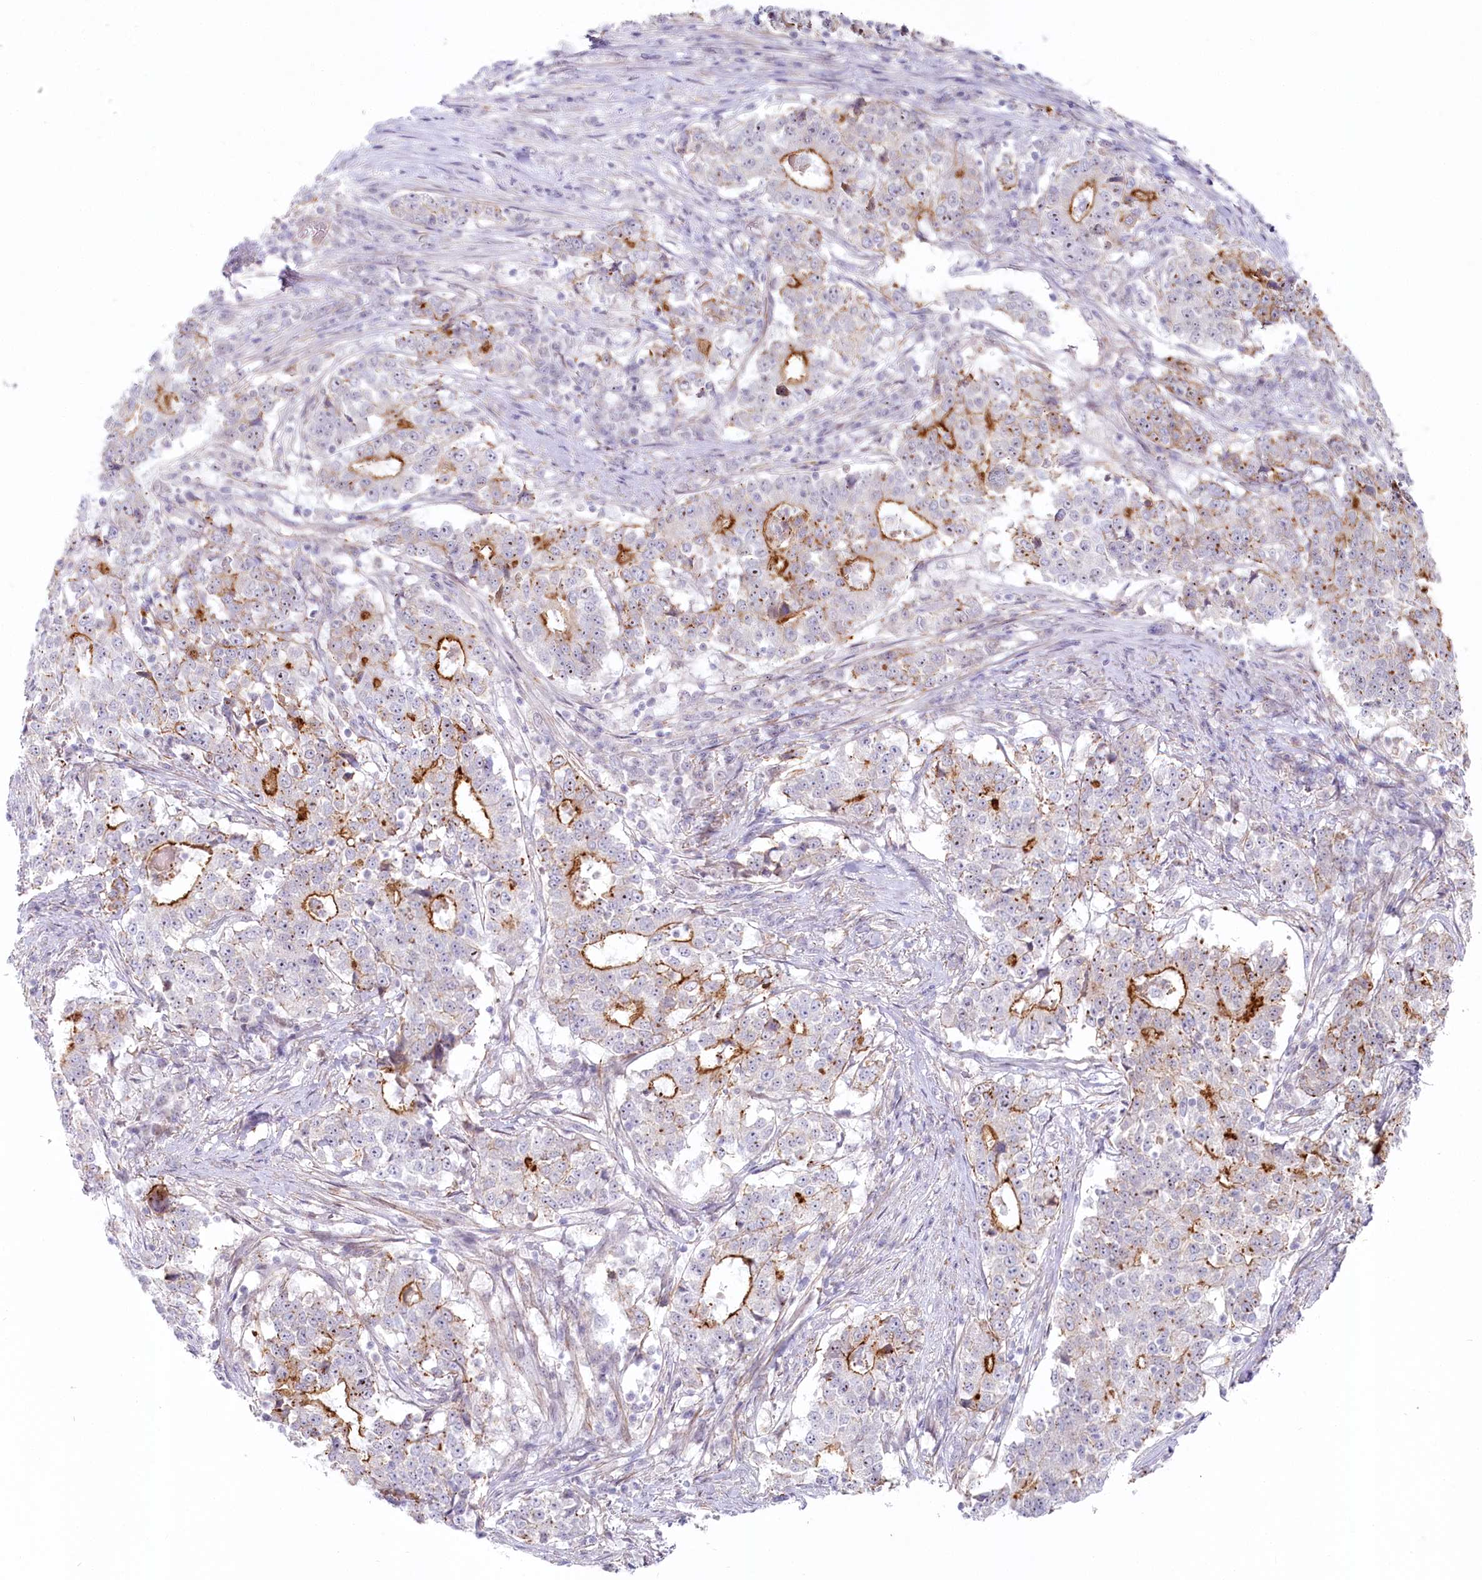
{"staining": {"intensity": "strong", "quantity": "25%-75%", "location": "cytoplasmic/membranous"}, "tissue": "stomach cancer", "cell_type": "Tumor cells", "image_type": "cancer", "snomed": [{"axis": "morphology", "description": "Adenocarcinoma, NOS"}, {"axis": "topography", "description": "Stomach"}], "caption": "This is an image of IHC staining of stomach adenocarcinoma, which shows strong expression in the cytoplasmic/membranous of tumor cells.", "gene": "ABHD8", "patient": {"sex": "male", "age": 59}}